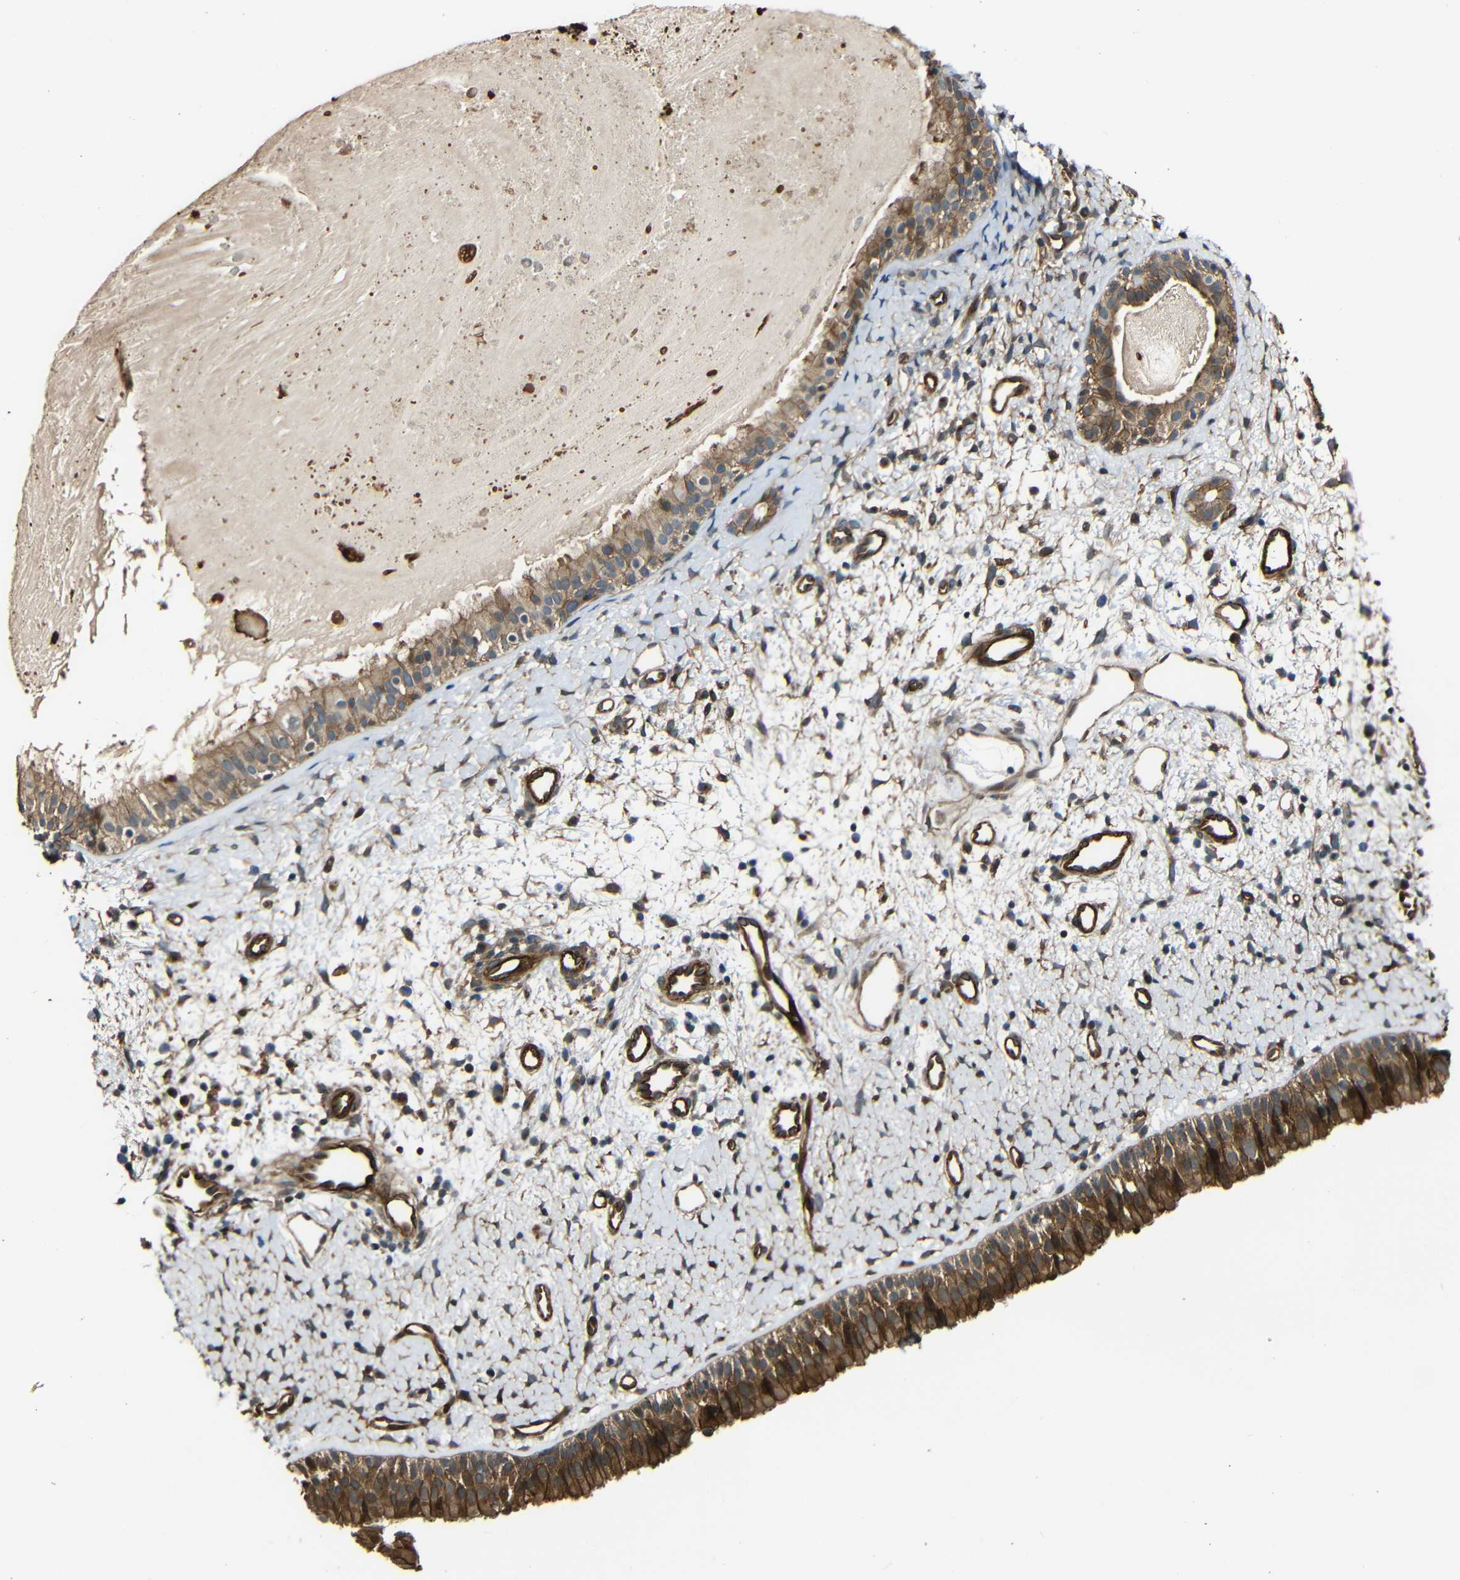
{"staining": {"intensity": "strong", "quantity": ">75%", "location": "cytoplasmic/membranous"}, "tissue": "nasopharynx", "cell_type": "Respiratory epithelial cells", "image_type": "normal", "snomed": [{"axis": "morphology", "description": "Normal tissue, NOS"}, {"axis": "topography", "description": "Nasopharynx"}], "caption": "Nasopharynx stained for a protein (brown) displays strong cytoplasmic/membranous positive expression in approximately >75% of respiratory epithelial cells.", "gene": "RELL1", "patient": {"sex": "male", "age": 22}}